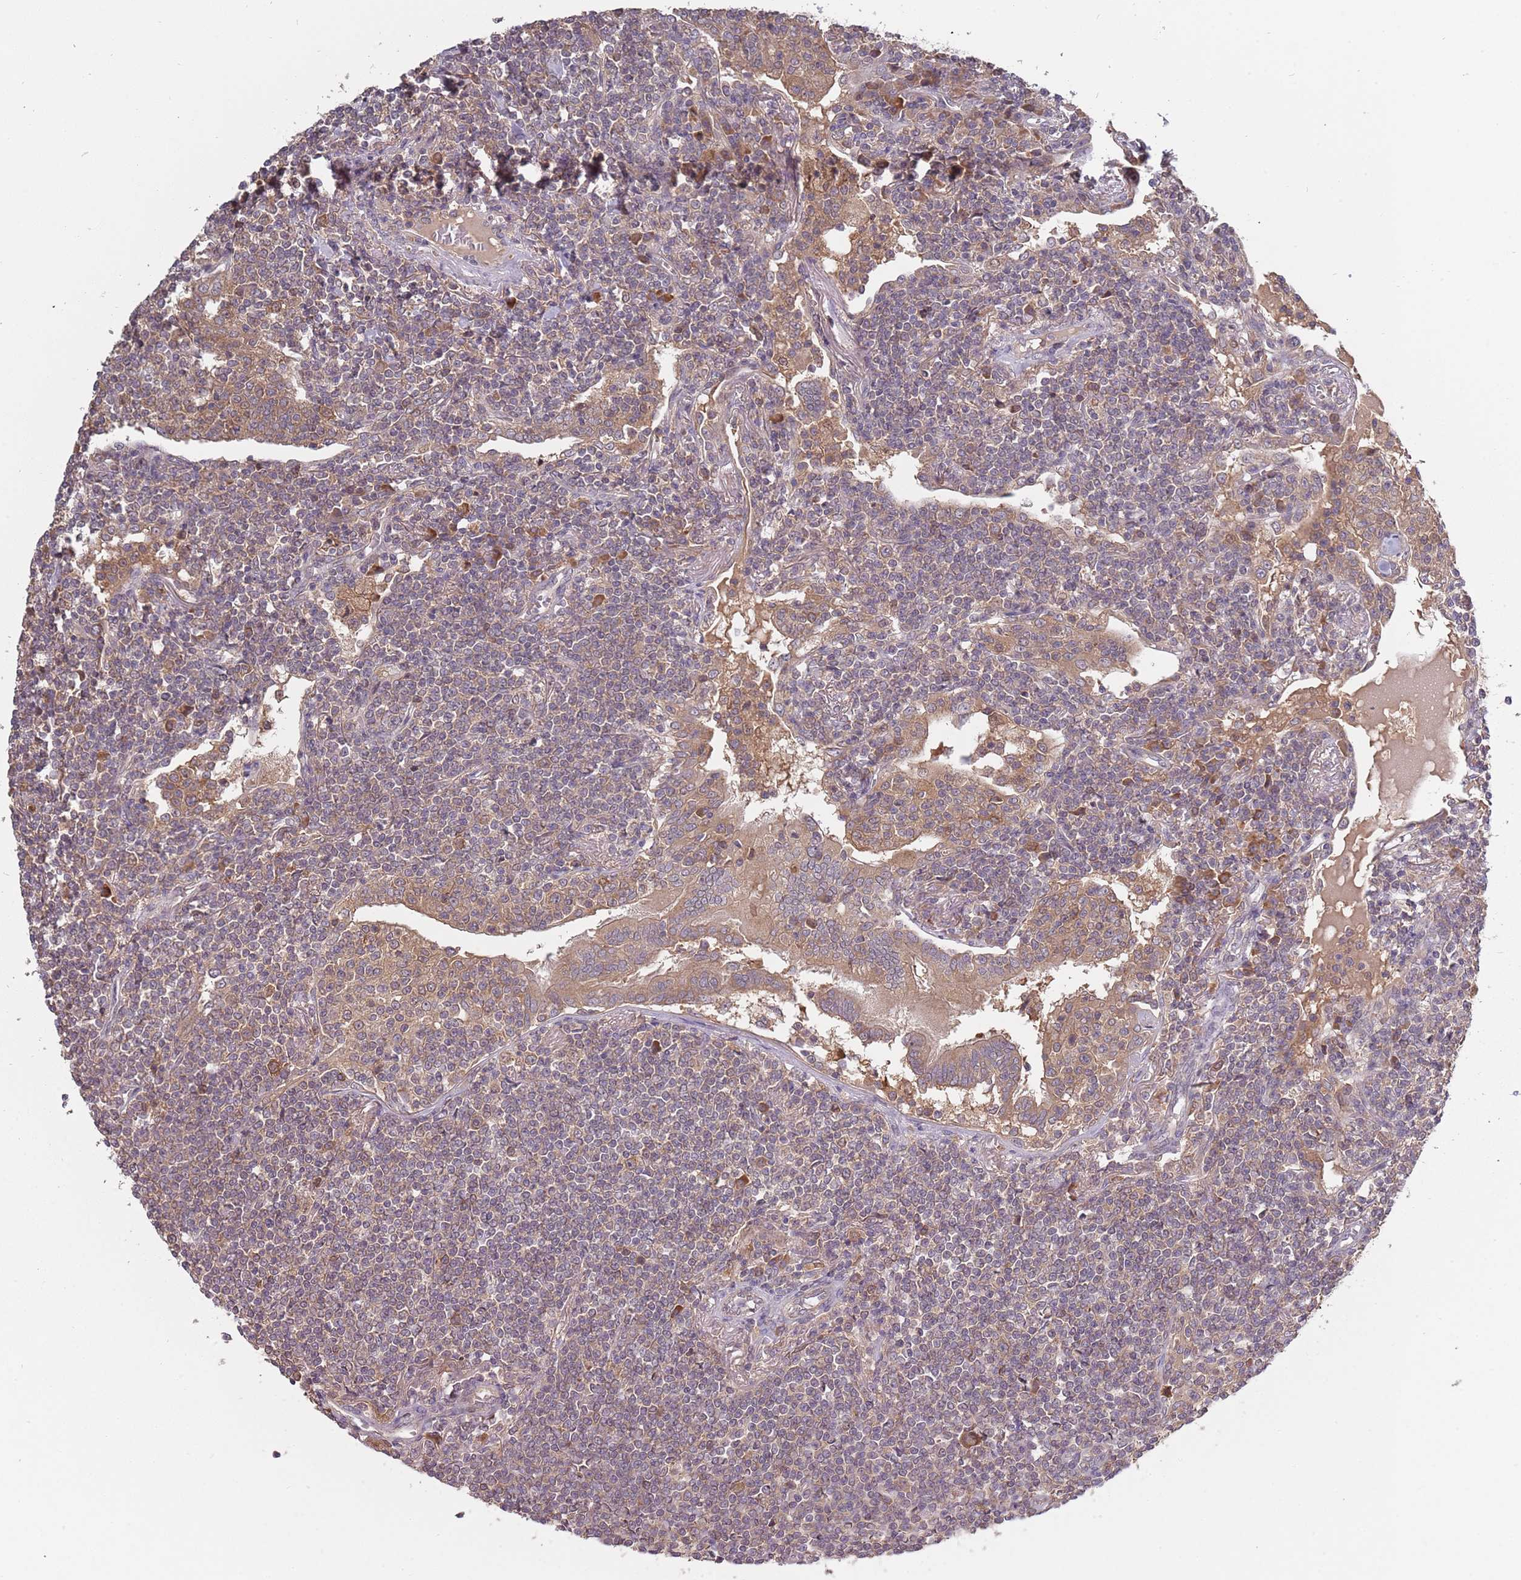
{"staining": {"intensity": "weak", "quantity": "25%-75%", "location": "cytoplasmic/membranous"}, "tissue": "lymphoma", "cell_type": "Tumor cells", "image_type": "cancer", "snomed": [{"axis": "morphology", "description": "Malignant lymphoma, non-Hodgkin's type, Low grade"}, {"axis": "topography", "description": "Lung"}], "caption": "Tumor cells reveal low levels of weak cytoplasmic/membranous staining in about 25%-75% of cells in human low-grade malignant lymphoma, non-Hodgkin's type.", "gene": "USP32", "patient": {"sex": "female", "age": 71}}